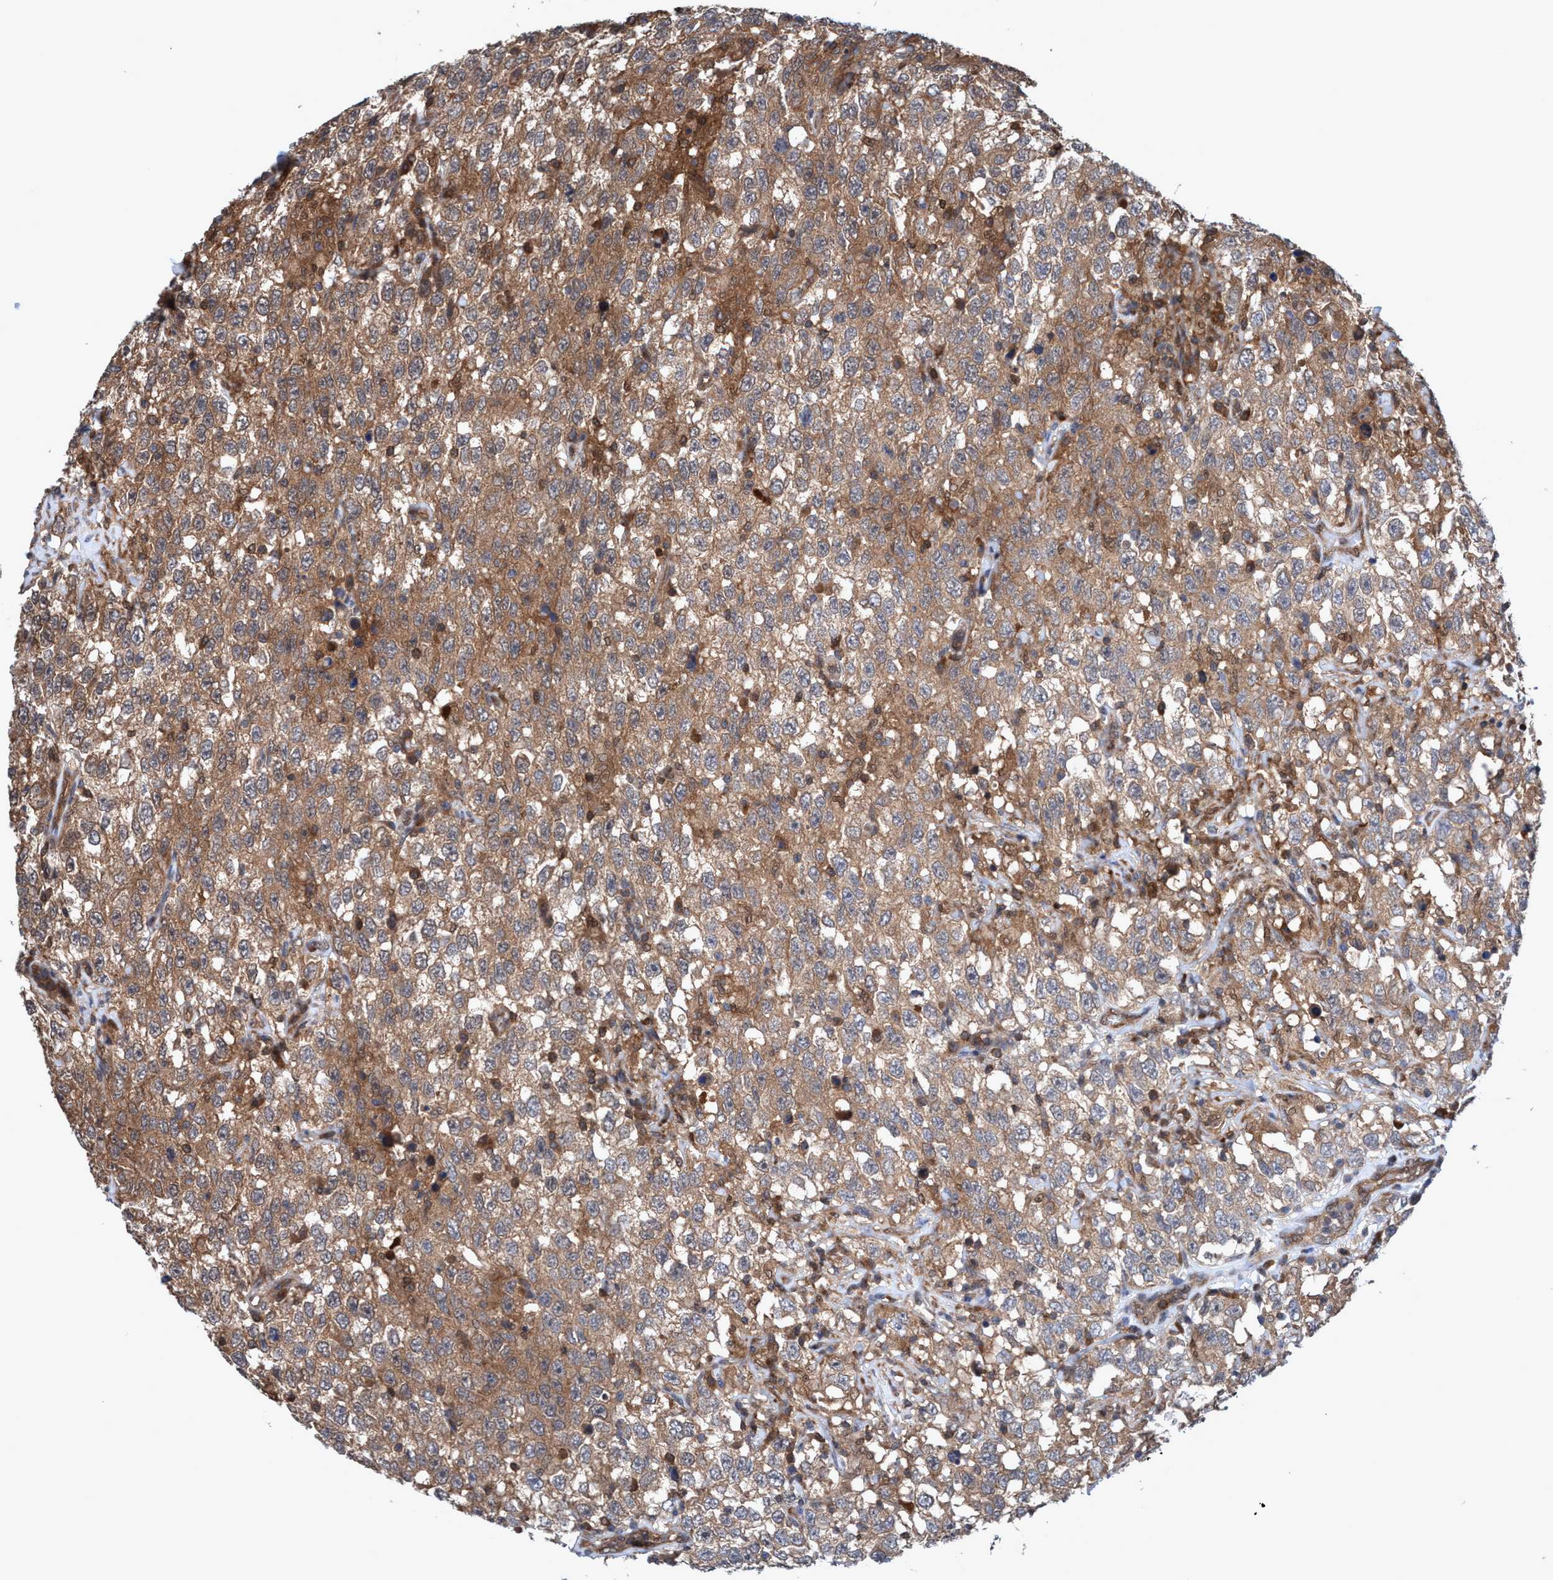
{"staining": {"intensity": "moderate", "quantity": ">75%", "location": "cytoplasmic/membranous"}, "tissue": "testis cancer", "cell_type": "Tumor cells", "image_type": "cancer", "snomed": [{"axis": "morphology", "description": "Seminoma, NOS"}, {"axis": "topography", "description": "Testis"}], "caption": "Immunohistochemical staining of seminoma (testis) exhibits medium levels of moderate cytoplasmic/membranous protein positivity in approximately >75% of tumor cells.", "gene": "GLOD4", "patient": {"sex": "male", "age": 41}}